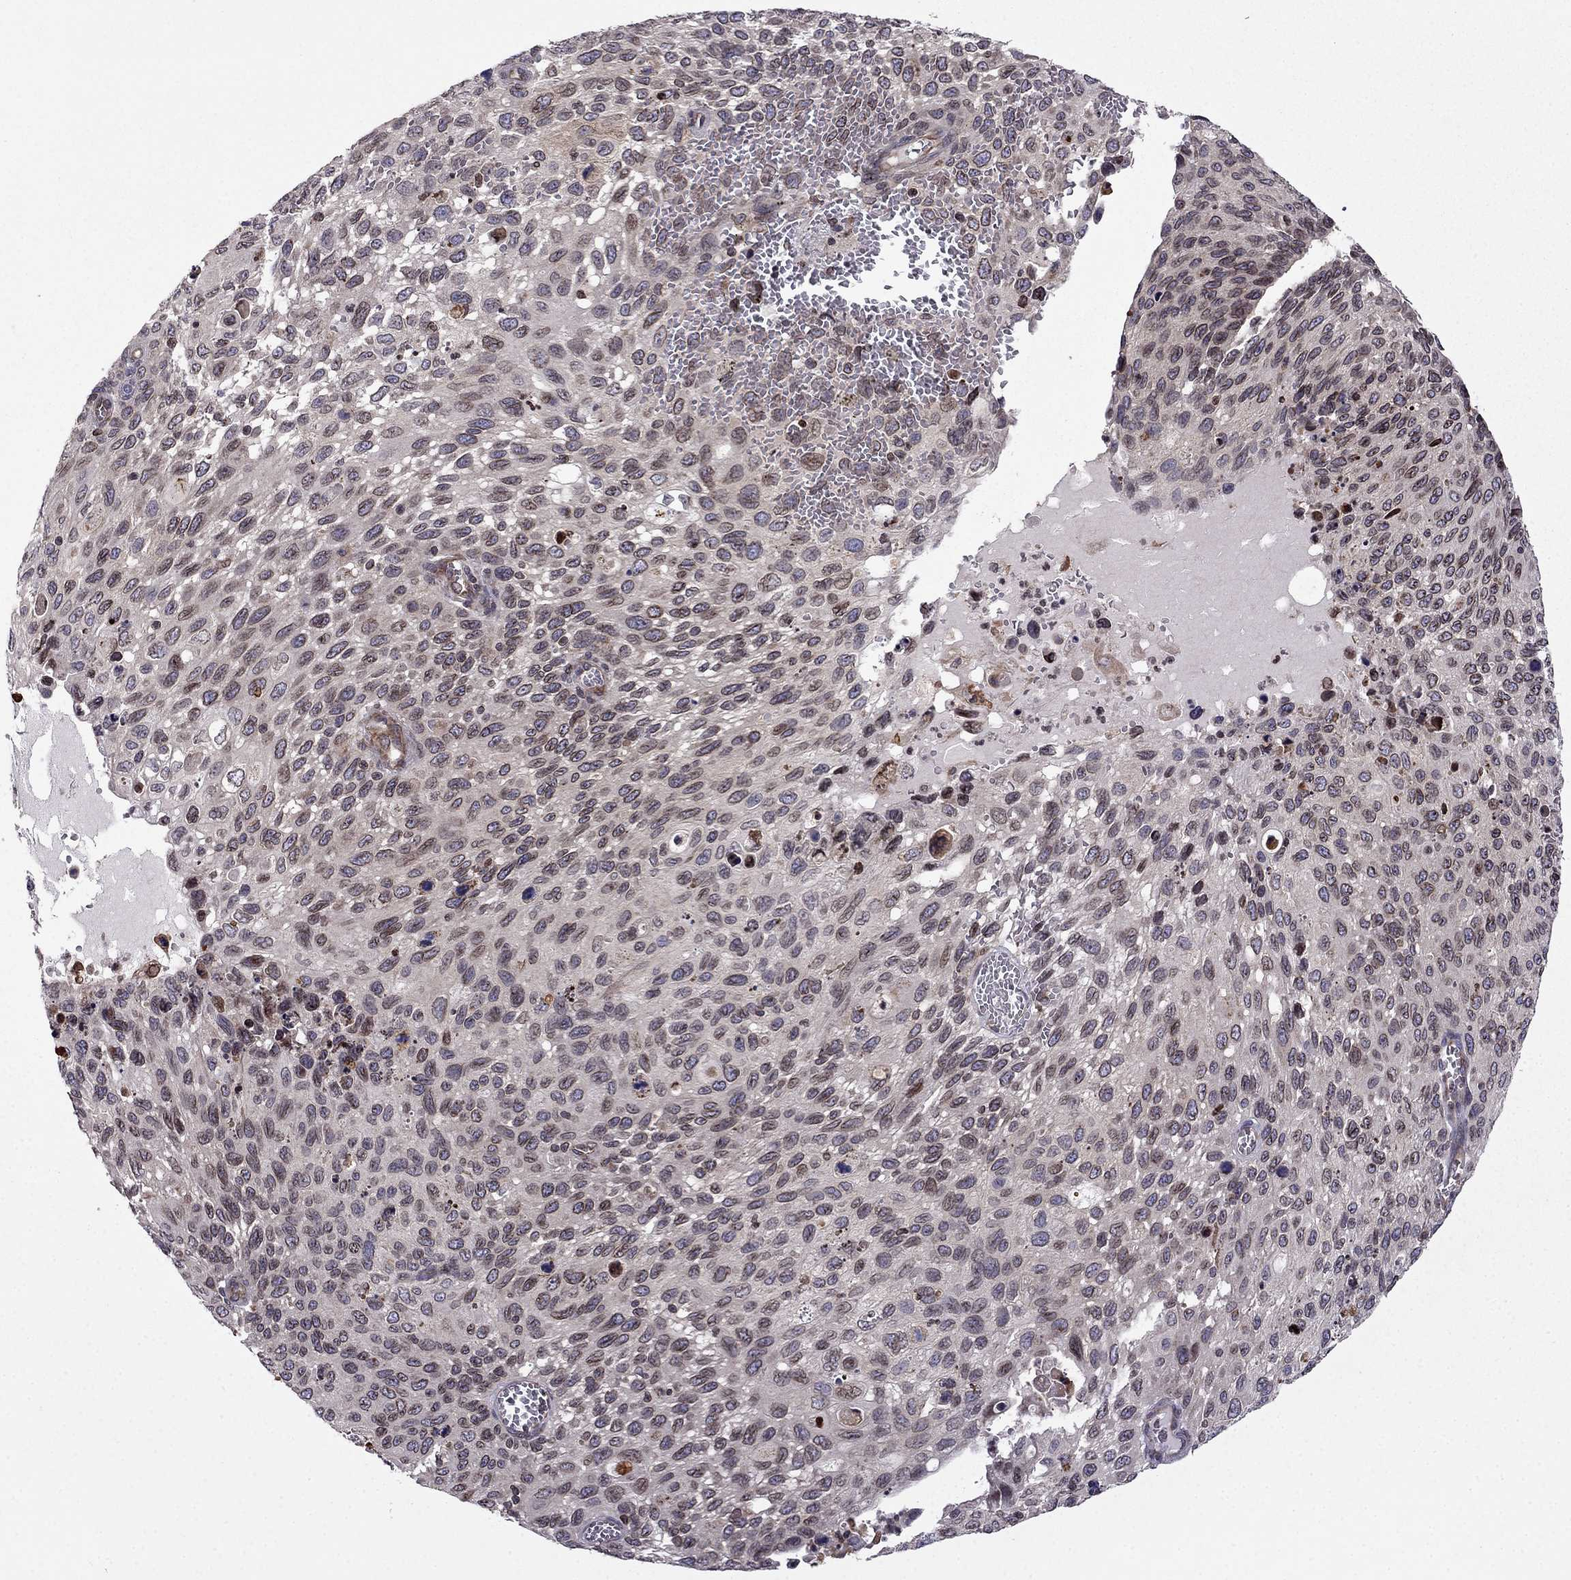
{"staining": {"intensity": "weak", "quantity": "<25%", "location": "cytoplasmic/membranous"}, "tissue": "cervical cancer", "cell_type": "Tumor cells", "image_type": "cancer", "snomed": [{"axis": "morphology", "description": "Squamous cell carcinoma, NOS"}, {"axis": "topography", "description": "Cervix"}], "caption": "Immunohistochemistry (IHC) photomicrograph of neoplastic tissue: cervical squamous cell carcinoma stained with DAB reveals no significant protein staining in tumor cells.", "gene": "CDC42BPA", "patient": {"sex": "female", "age": 70}}